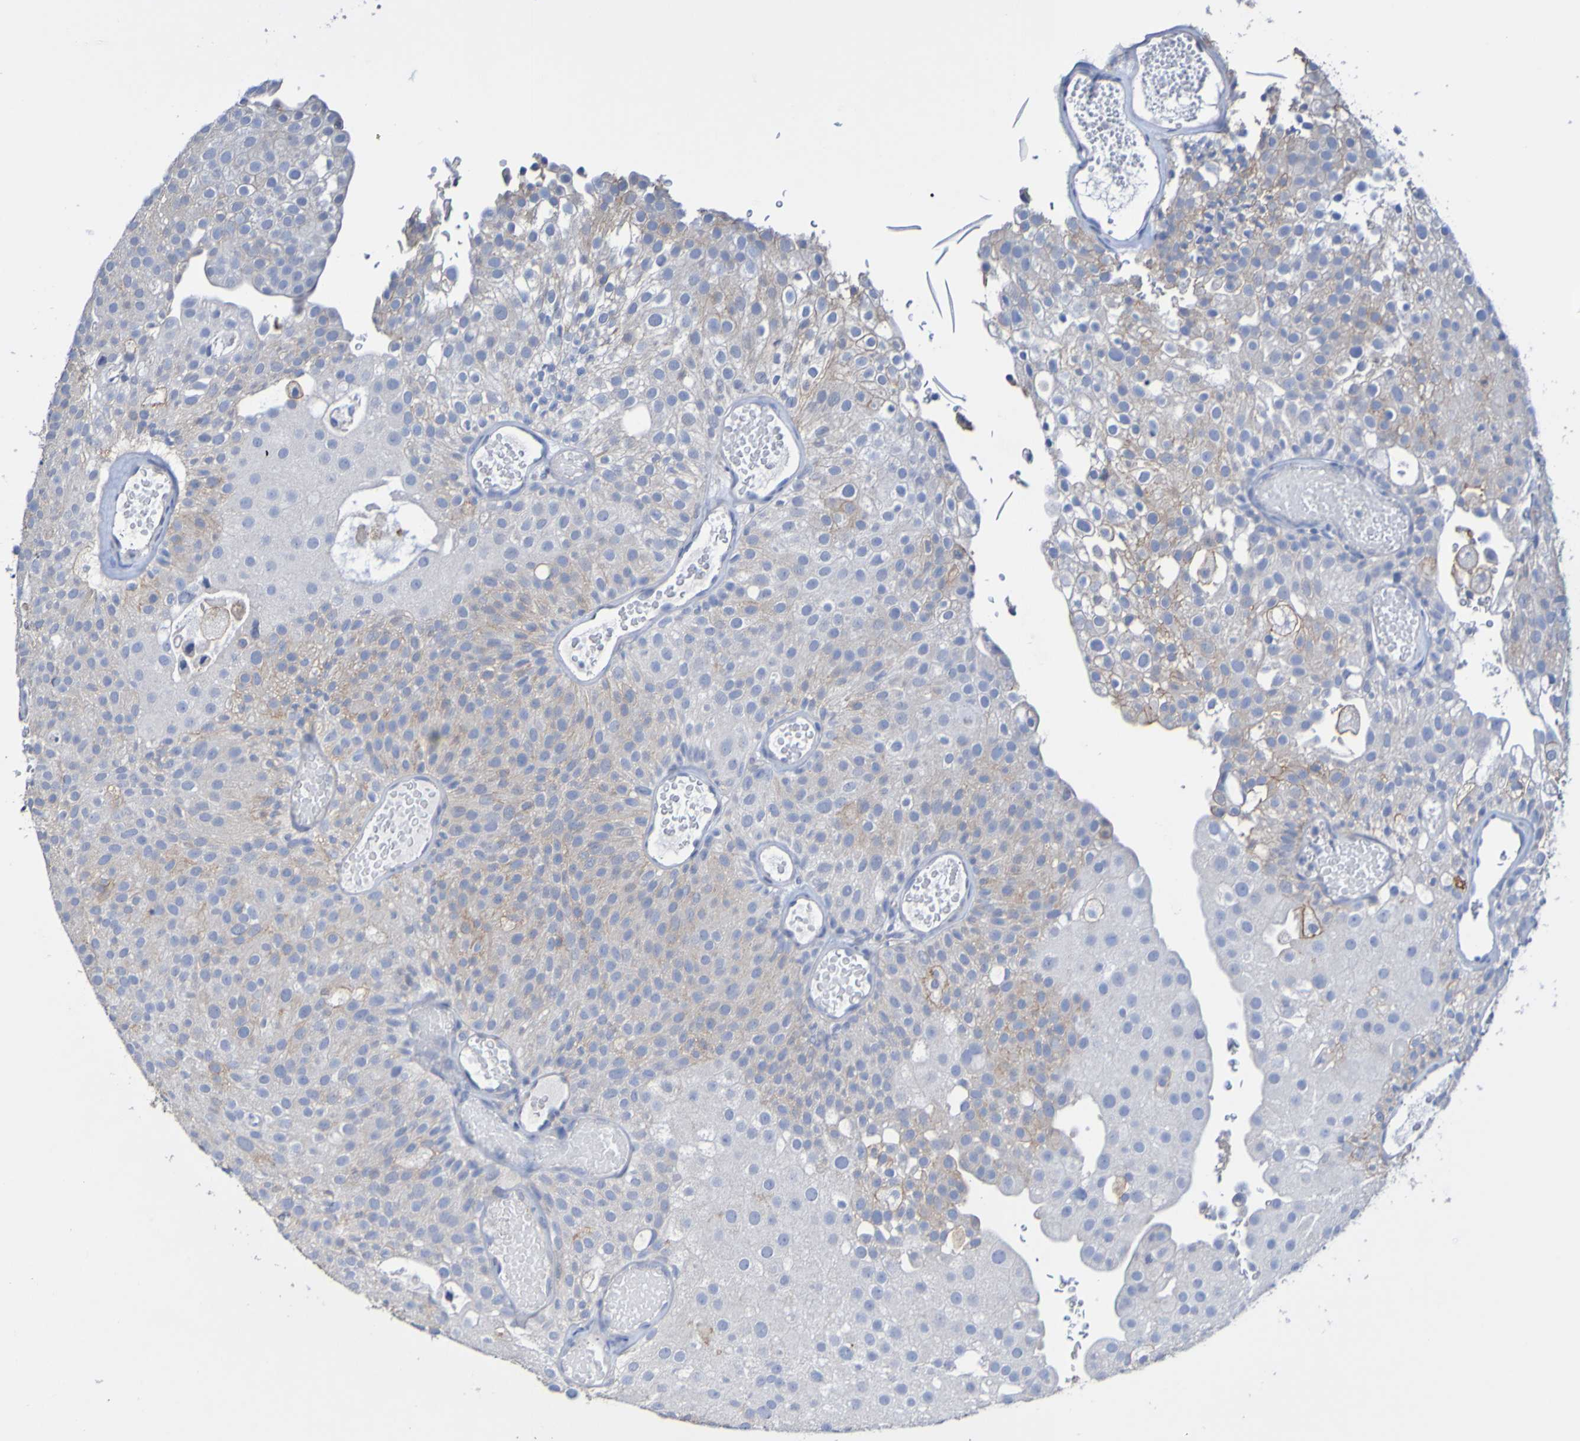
{"staining": {"intensity": "weak", "quantity": "25%-75%", "location": "cytoplasmic/membranous"}, "tissue": "urothelial cancer", "cell_type": "Tumor cells", "image_type": "cancer", "snomed": [{"axis": "morphology", "description": "Urothelial carcinoma, Low grade"}, {"axis": "topography", "description": "Urinary bladder"}], "caption": "High-power microscopy captured an IHC photomicrograph of urothelial cancer, revealing weak cytoplasmic/membranous staining in about 25%-75% of tumor cells.", "gene": "SLC3A2", "patient": {"sex": "male", "age": 78}}